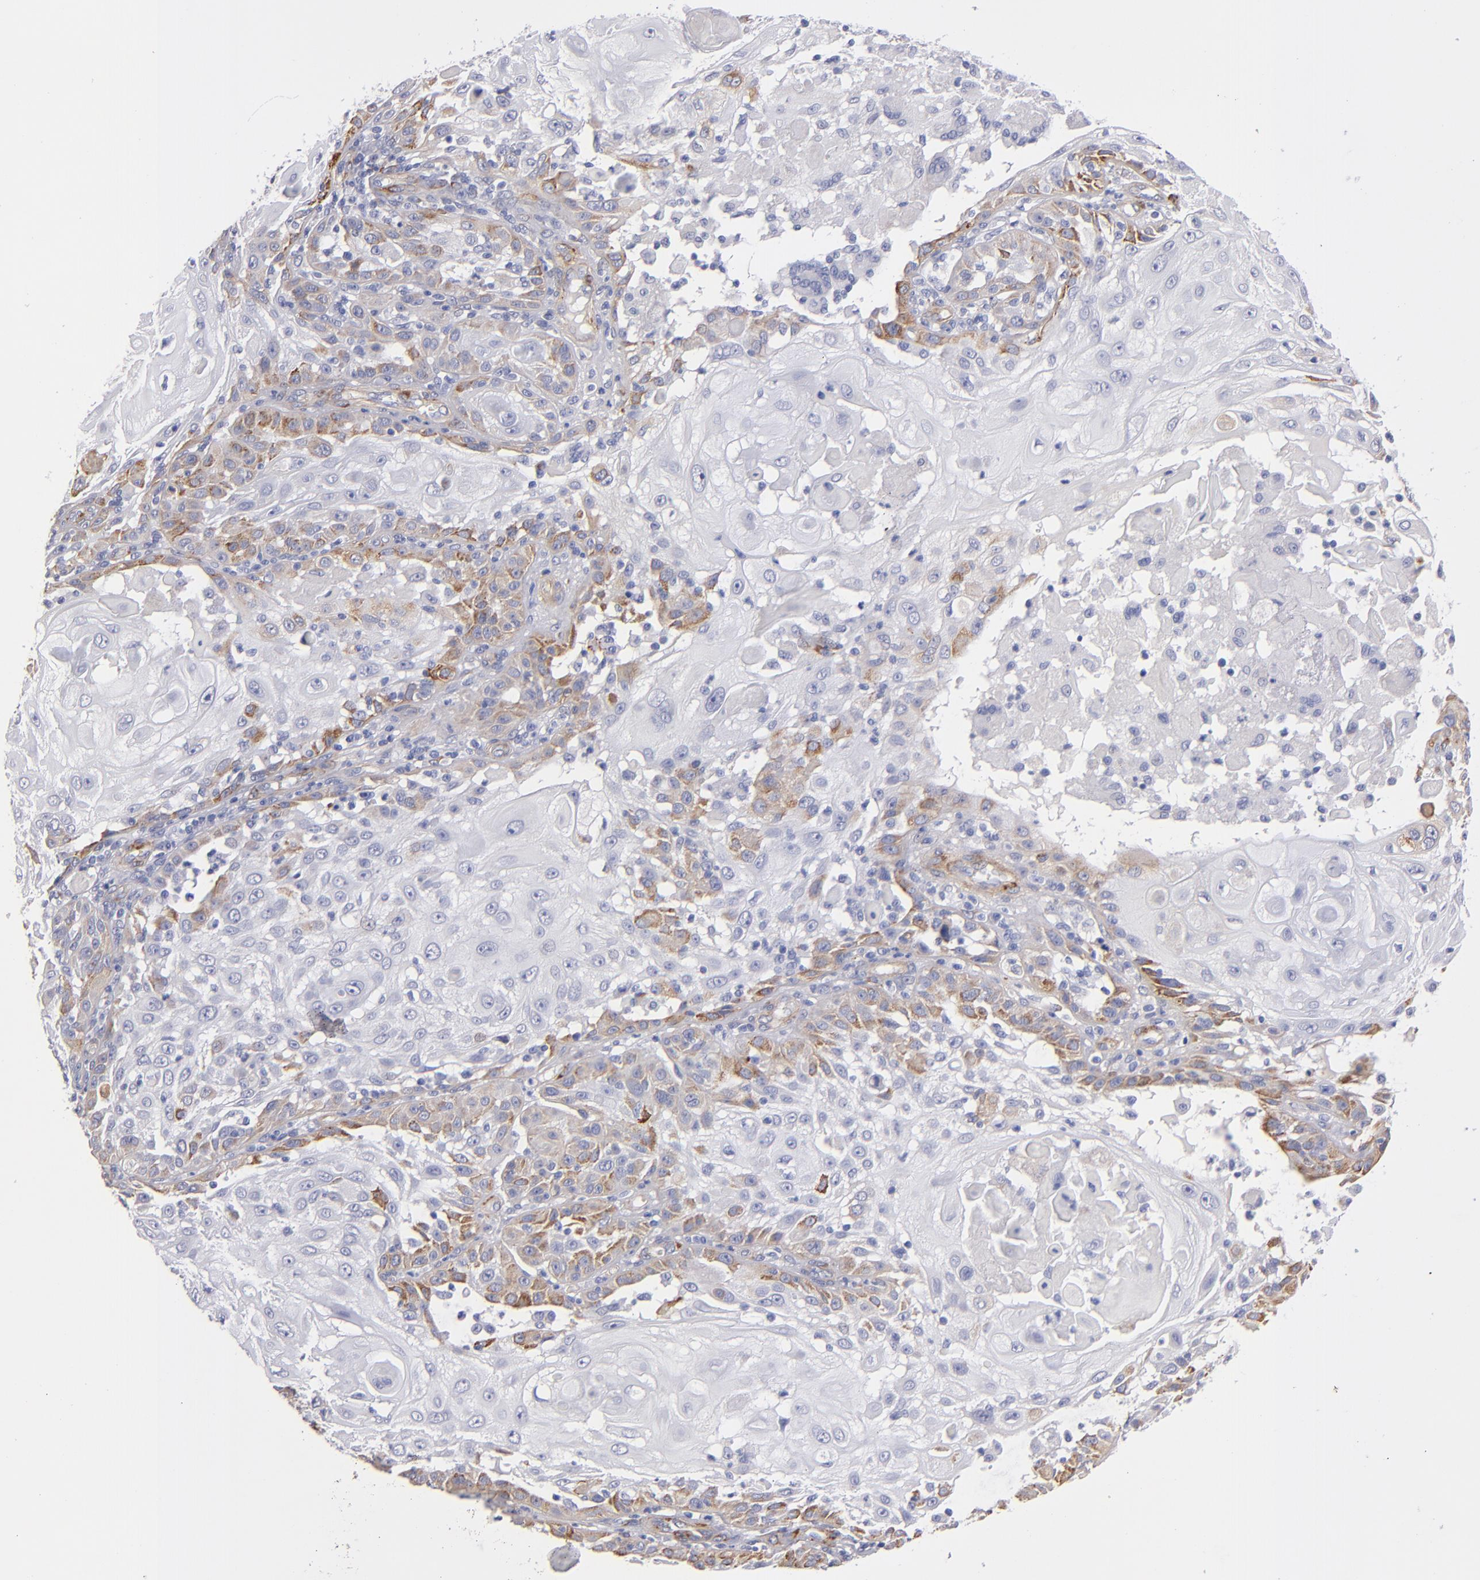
{"staining": {"intensity": "weak", "quantity": "<25%", "location": "cytoplasmic/membranous"}, "tissue": "skin cancer", "cell_type": "Tumor cells", "image_type": "cancer", "snomed": [{"axis": "morphology", "description": "Squamous cell carcinoma, NOS"}, {"axis": "topography", "description": "Skin"}], "caption": "Protein analysis of skin cancer exhibits no significant expression in tumor cells.", "gene": "LAMC1", "patient": {"sex": "female", "age": 89}}